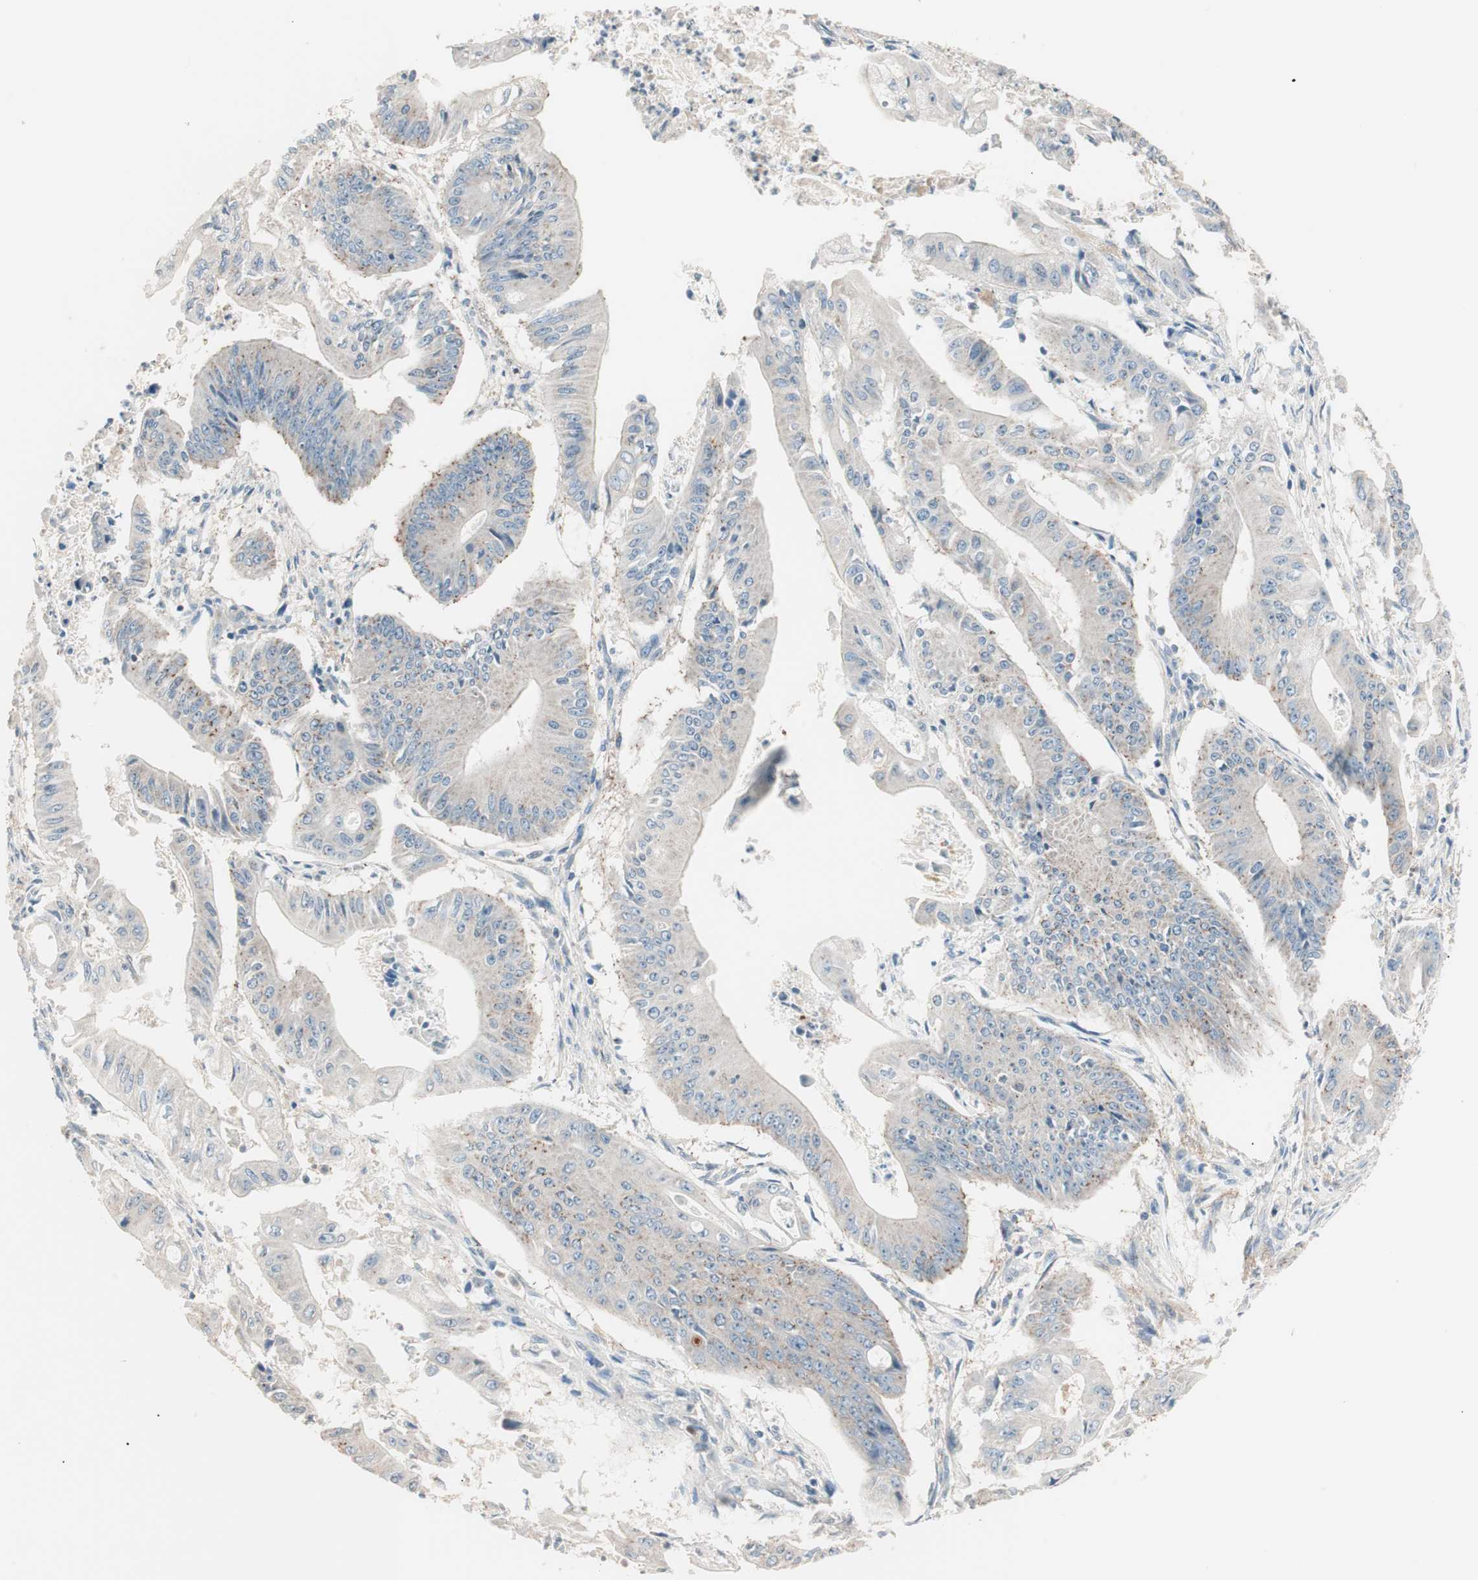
{"staining": {"intensity": "weak", "quantity": "25%-75%", "location": "cytoplasmic/membranous"}, "tissue": "pancreatic cancer", "cell_type": "Tumor cells", "image_type": "cancer", "snomed": [{"axis": "morphology", "description": "Normal tissue, NOS"}, {"axis": "topography", "description": "Lymph node"}], "caption": "A brown stain highlights weak cytoplasmic/membranous staining of a protein in pancreatic cancer tumor cells.", "gene": "RAD54B", "patient": {"sex": "male", "age": 62}}